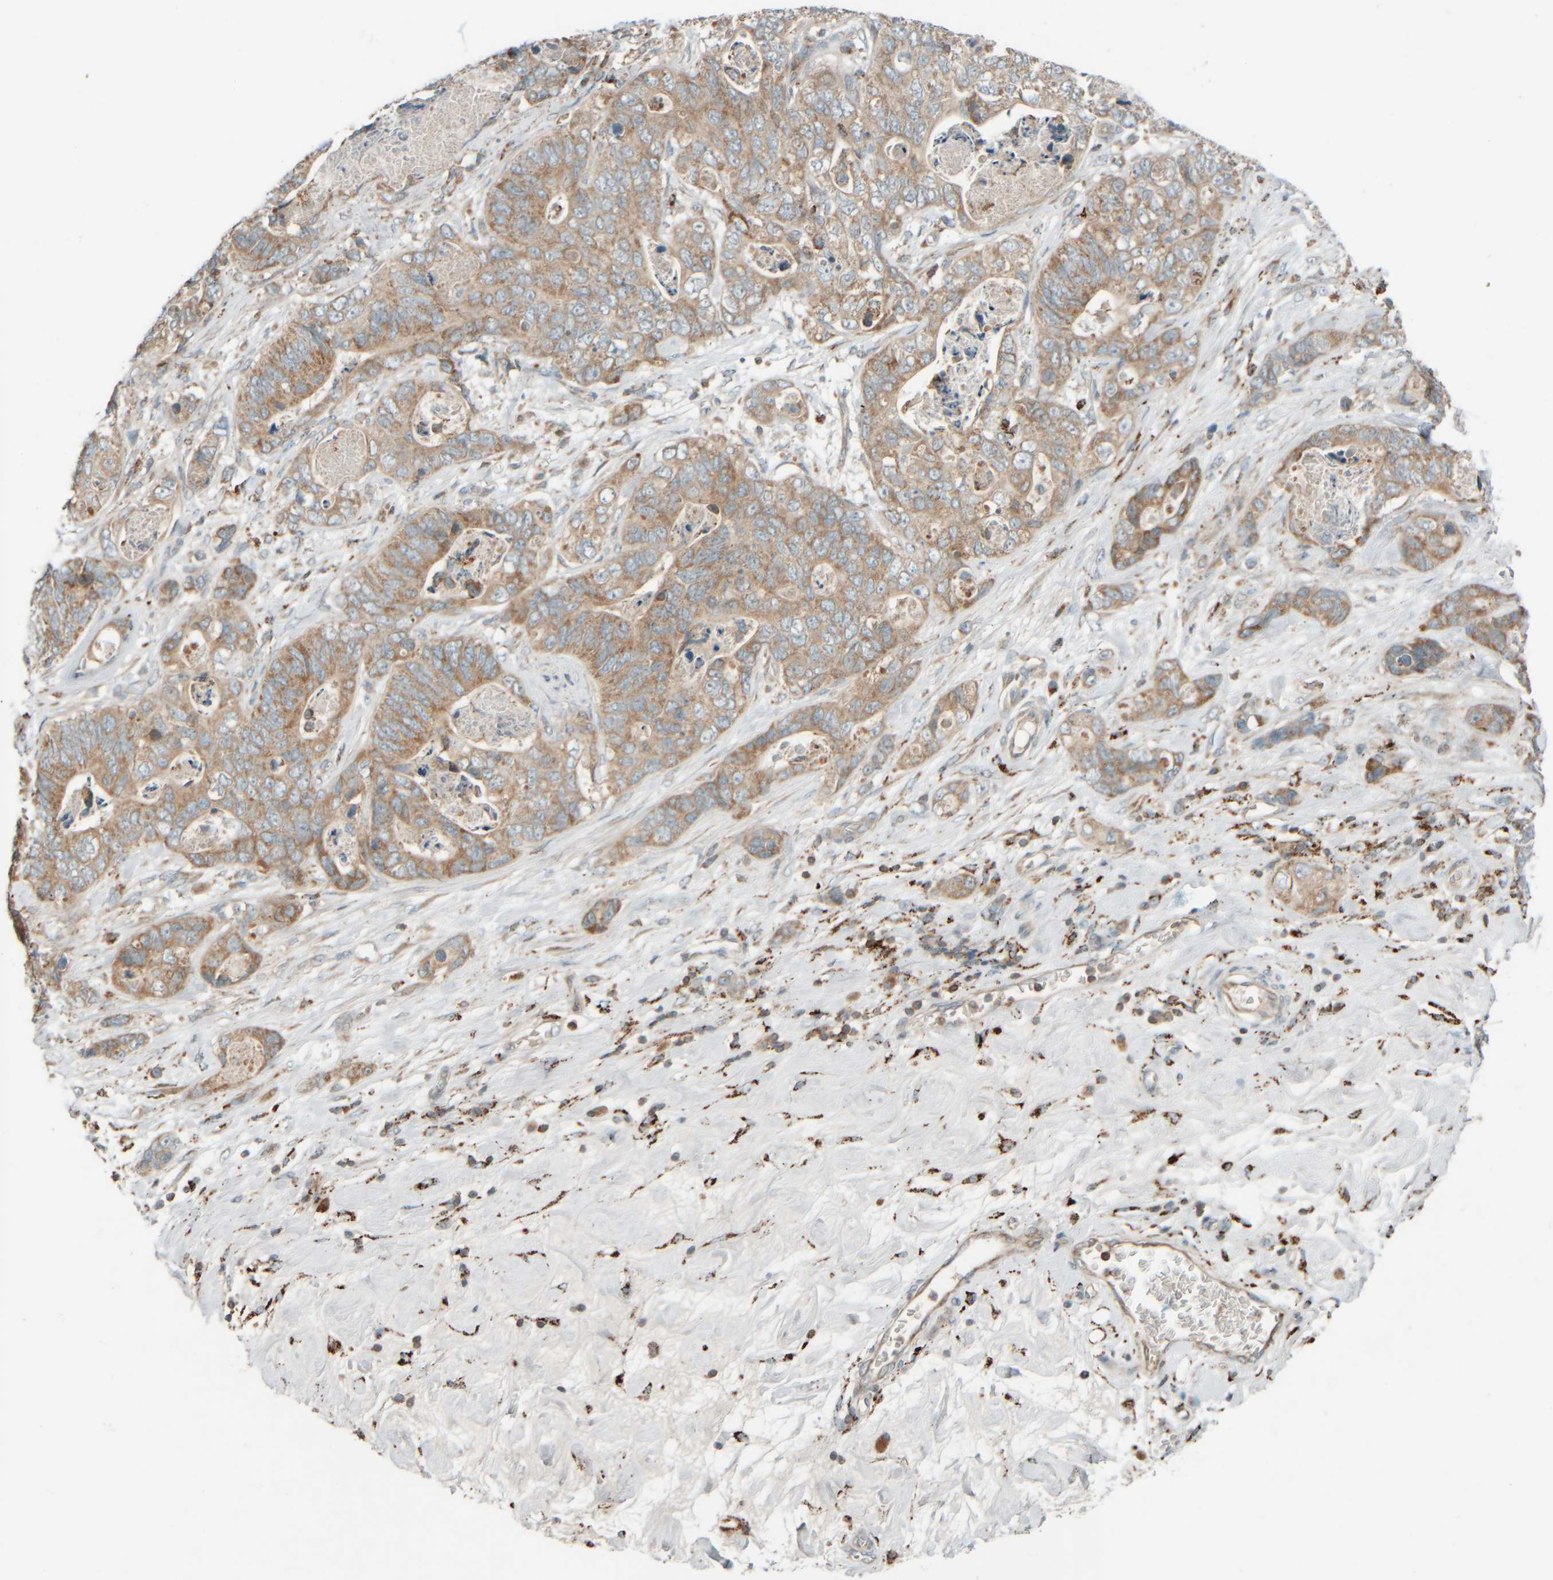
{"staining": {"intensity": "moderate", "quantity": ">75%", "location": "cytoplasmic/membranous"}, "tissue": "stomach cancer", "cell_type": "Tumor cells", "image_type": "cancer", "snomed": [{"axis": "morphology", "description": "Normal tissue, NOS"}, {"axis": "morphology", "description": "Adenocarcinoma, NOS"}, {"axis": "topography", "description": "Stomach"}], "caption": "Protein expression analysis of human adenocarcinoma (stomach) reveals moderate cytoplasmic/membranous staining in about >75% of tumor cells.", "gene": "SPAG5", "patient": {"sex": "female", "age": 89}}